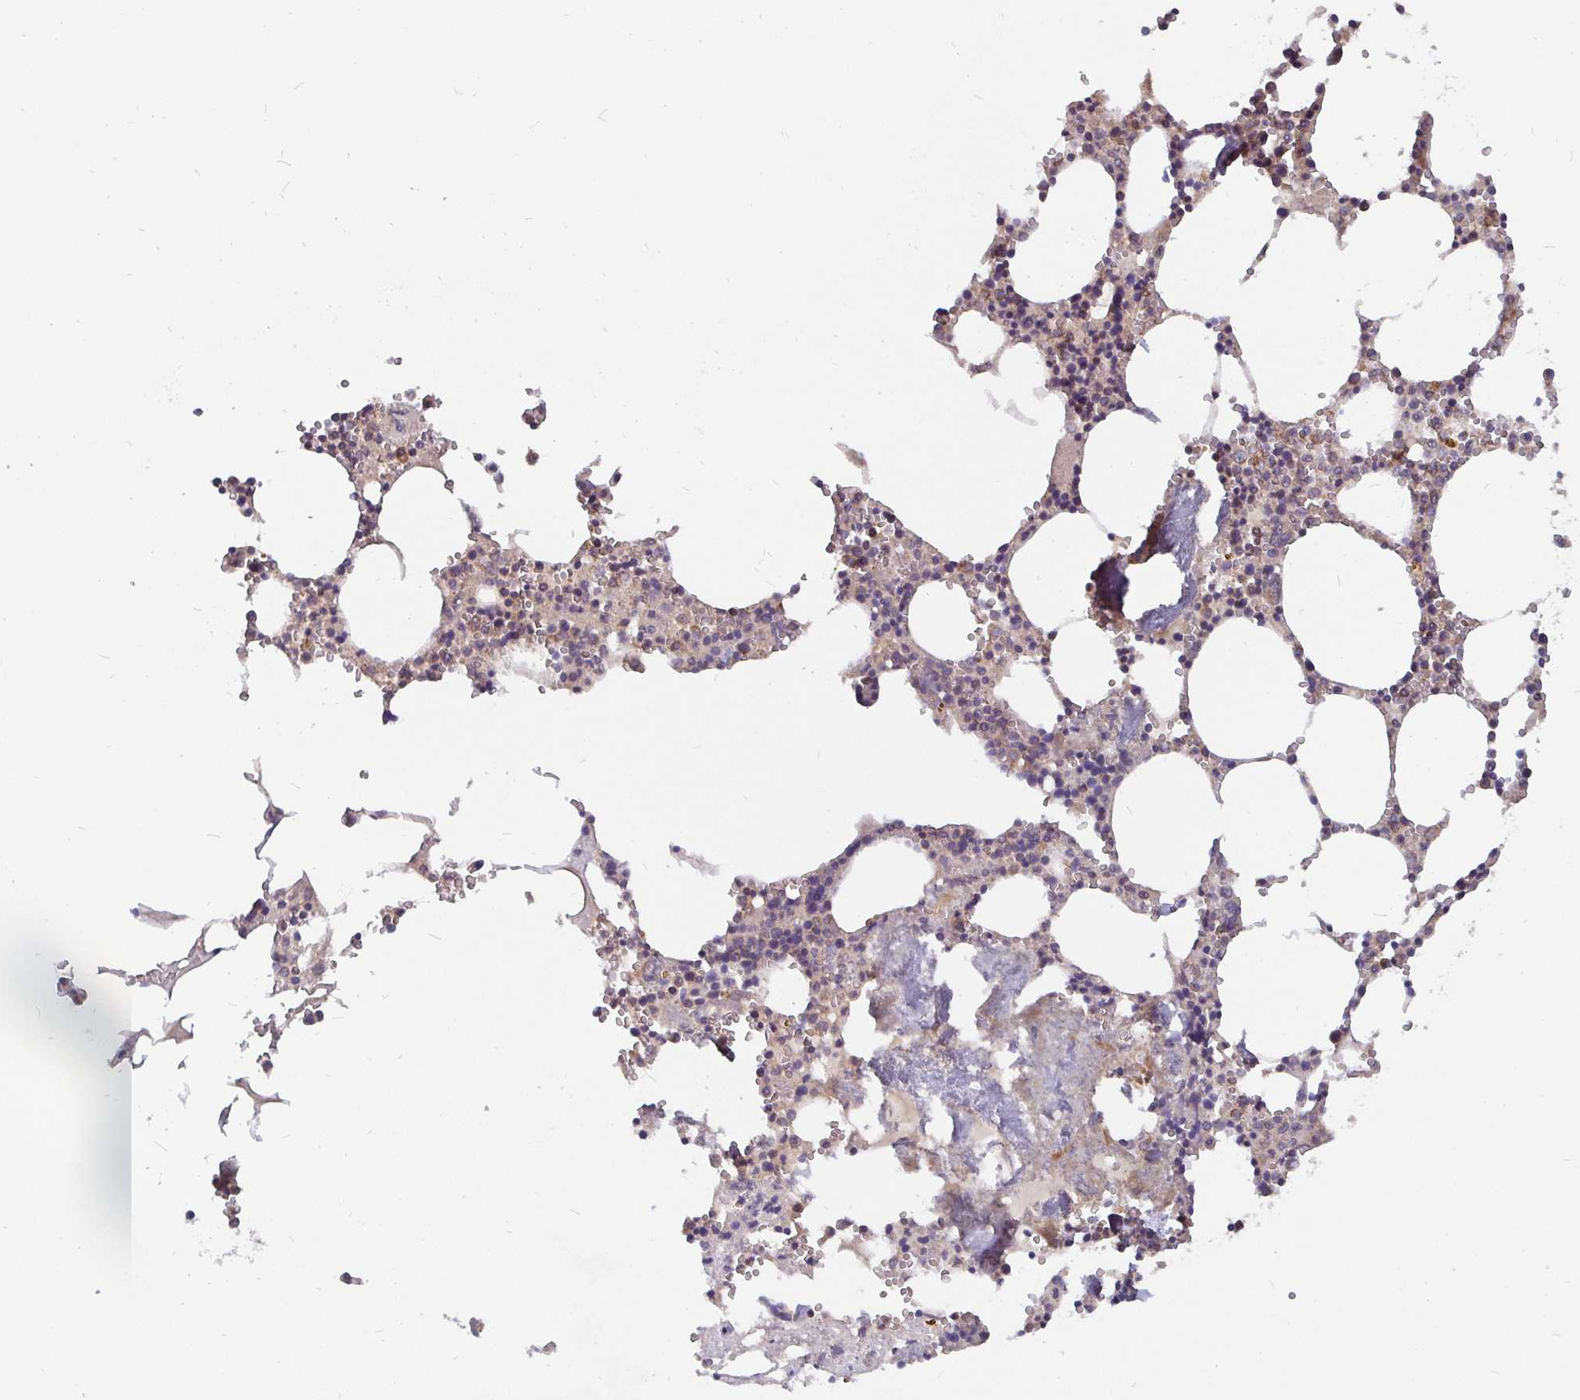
{"staining": {"intensity": "weak", "quantity": "<25%", "location": "cytoplasmic/membranous"}, "tissue": "bone marrow", "cell_type": "Hematopoietic cells", "image_type": "normal", "snomed": [{"axis": "morphology", "description": "Normal tissue, NOS"}, {"axis": "topography", "description": "Bone marrow"}], "caption": "An immunohistochemistry image of normal bone marrow is shown. There is no staining in hematopoietic cells of bone marrow.", "gene": "PDF", "patient": {"sex": "male", "age": 54}}